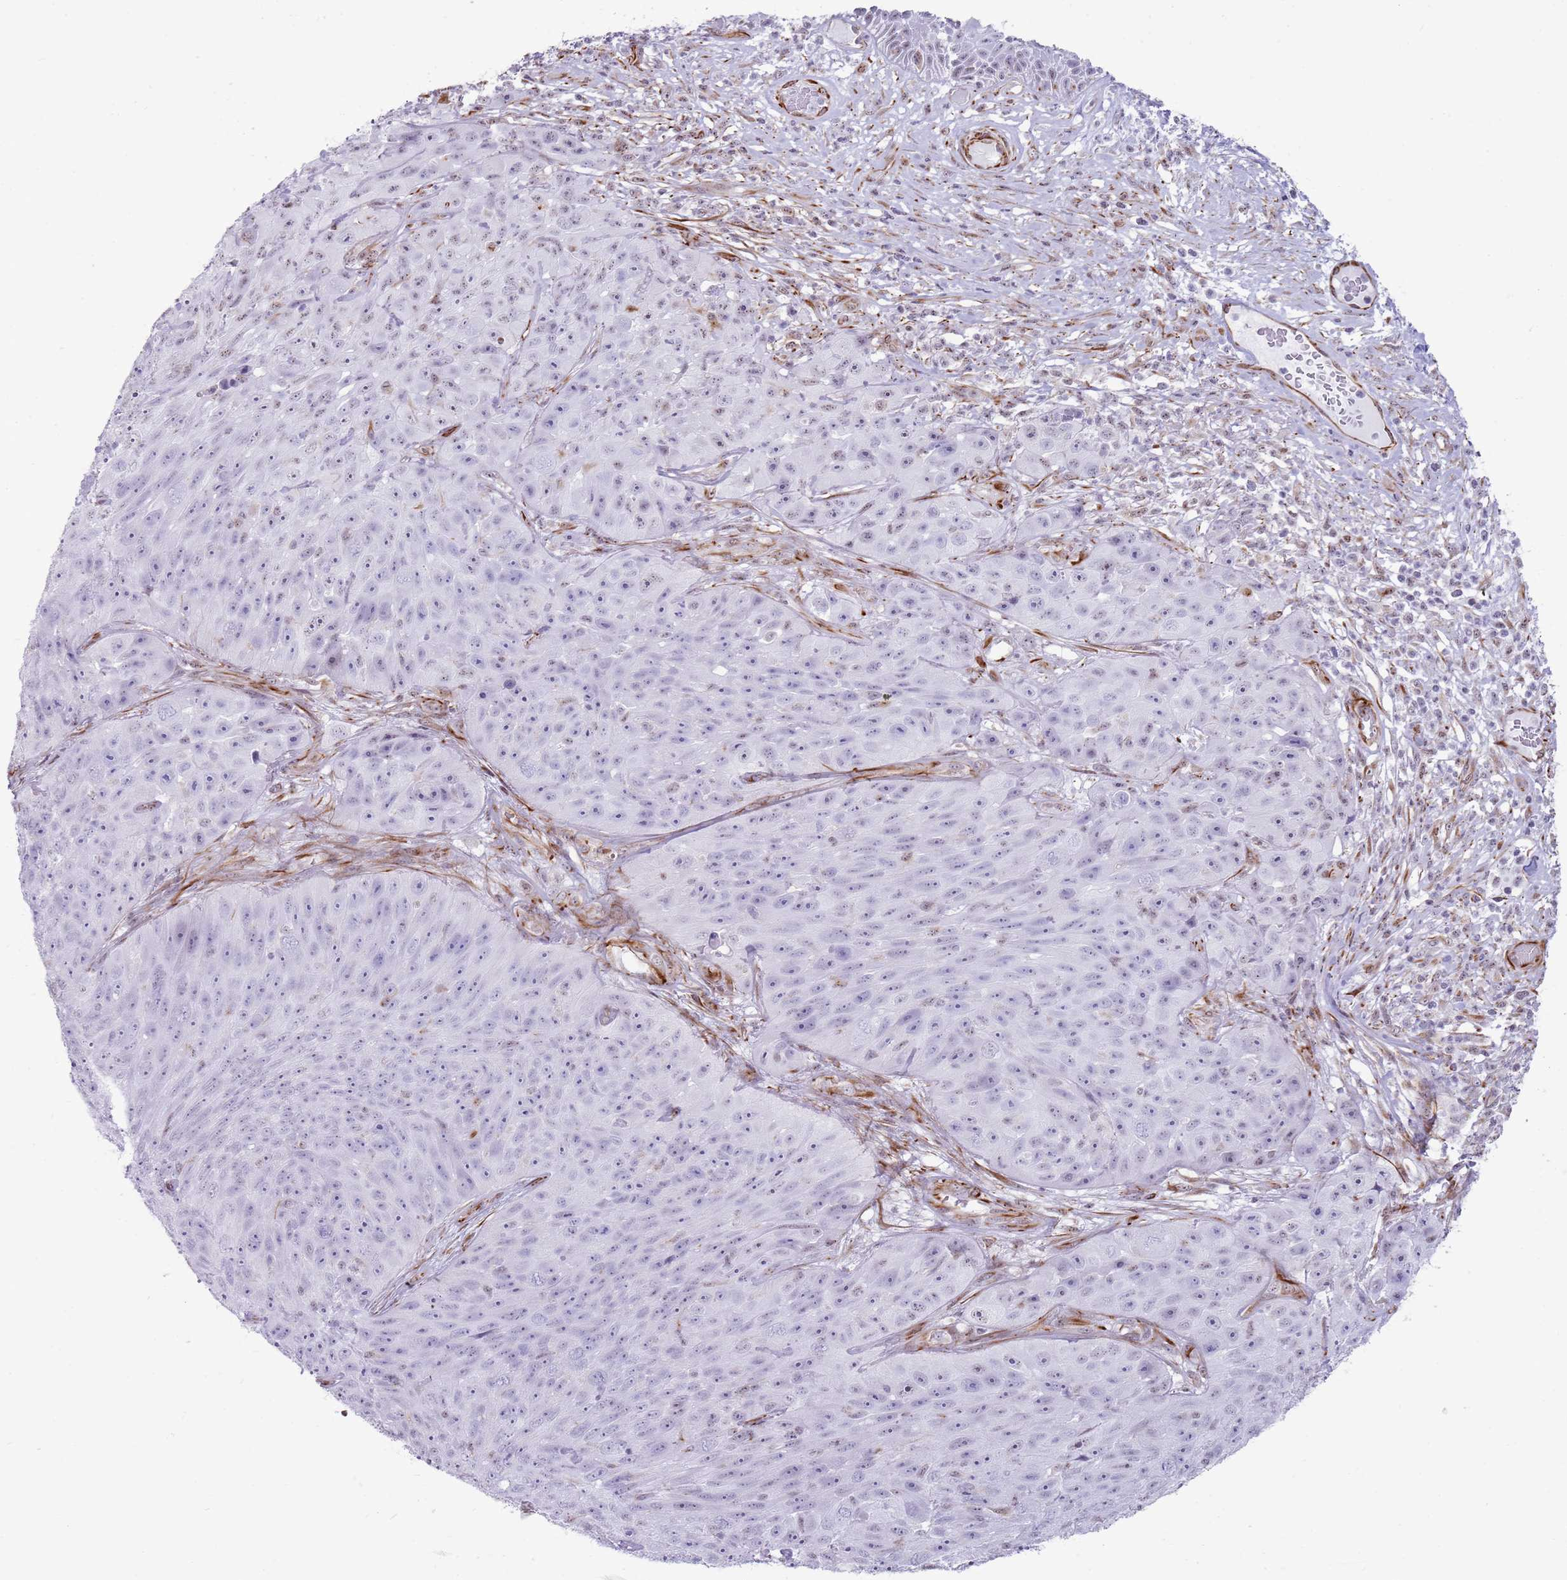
{"staining": {"intensity": "negative", "quantity": "none", "location": "none"}, "tissue": "skin cancer", "cell_type": "Tumor cells", "image_type": "cancer", "snomed": [{"axis": "morphology", "description": "Squamous cell carcinoma, NOS"}, {"axis": "topography", "description": "Skin"}], "caption": "This is an immunohistochemistry micrograph of human skin cancer (squamous cell carcinoma). There is no expression in tumor cells.", "gene": "NBPF3", "patient": {"sex": "female", "age": 87}}